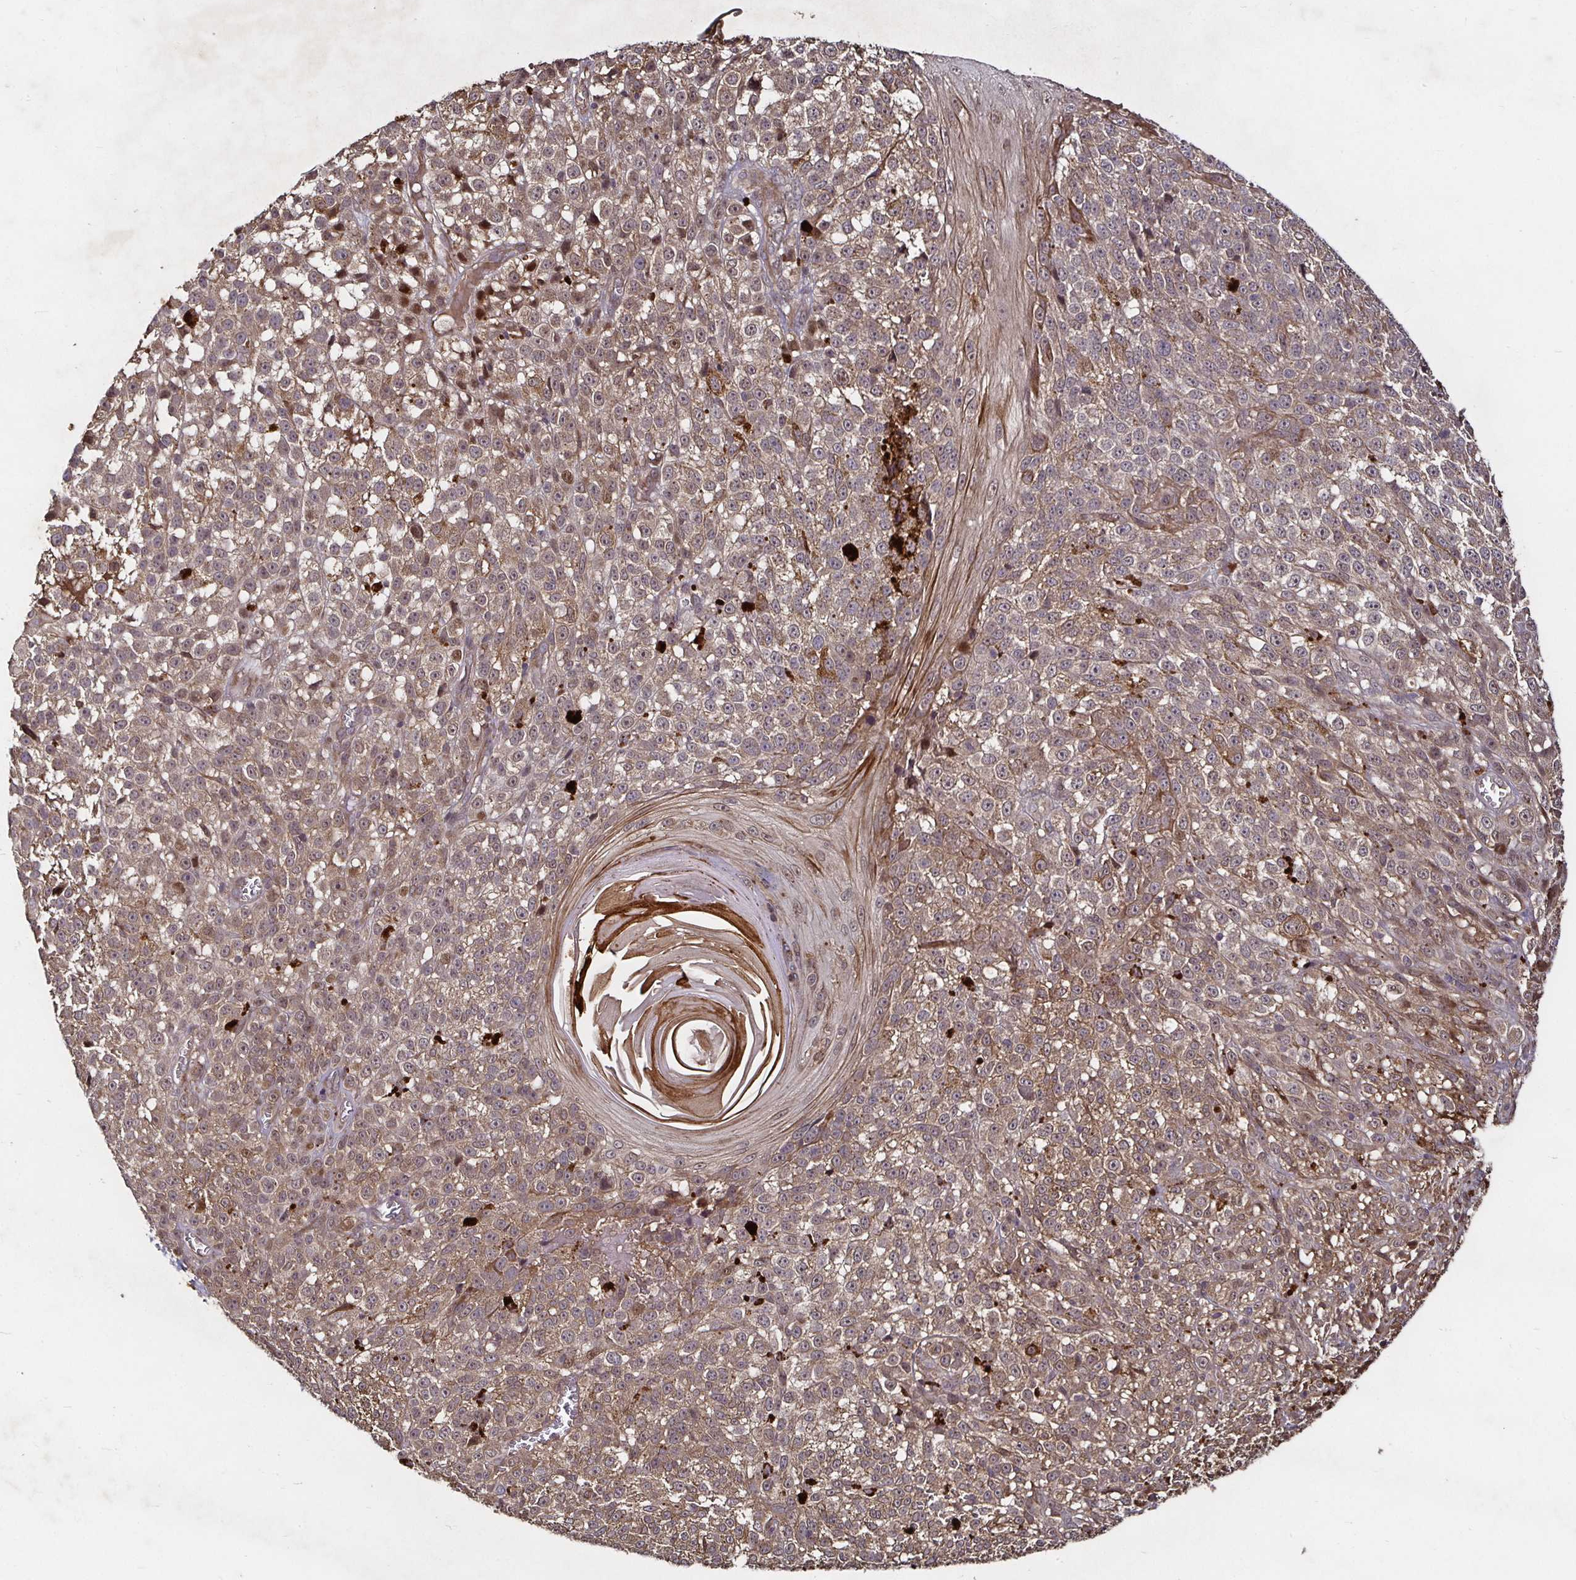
{"staining": {"intensity": "moderate", "quantity": ">75%", "location": "cytoplasmic/membranous"}, "tissue": "melanoma", "cell_type": "Tumor cells", "image_type": "cancer", "snomed": [{"axis": "morphology", "description": "Malignant melanoma, NOS"}, {"axis": "topography", "description": "Skin"}], "caption": "There is medium levels of moderate cytoplasmic/membranous positivity in tumor cells of malignant melanoma, as demonstrated by immunohistochemical staining (brown color).", "gene": "SMYD3", "patient": {"sex": "male", "age": 79}}